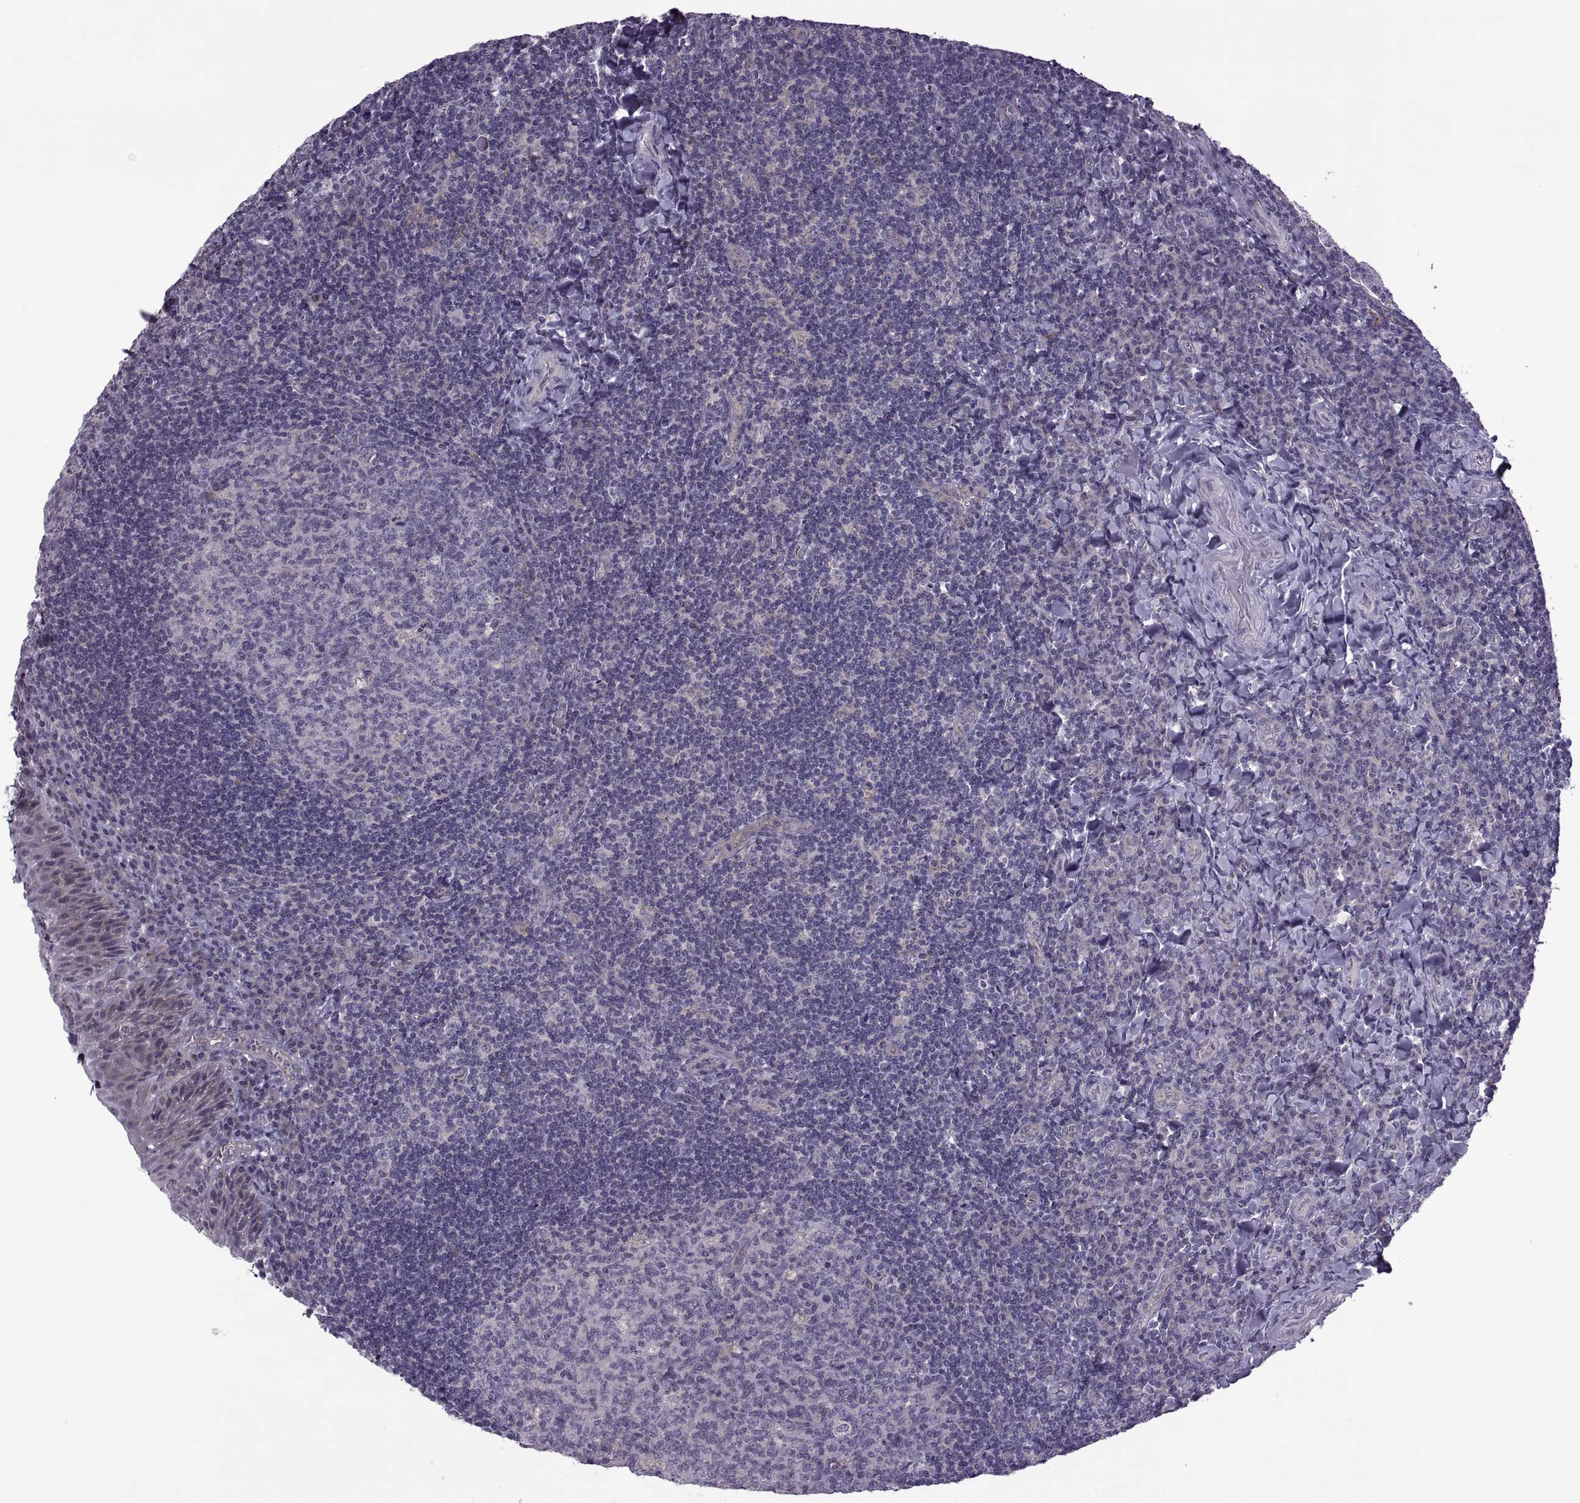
{"staining": {"intensity": "negative", "quantity": "none", "location": "none"}, "tissue": "tonsil", "cell_type": "Germinal center cells", "image_type": "normal", "snomed": [{"axis": "morphology", "description": "Normal tissue, NOS"}, {"axis": "morphology", "description": "Inflammation, NOS"}, {"axis": "topography", "description": "Tonsil"}], "caption": "An immunohistochemistry image of unremarkable tonsil is shown. There is no staining in germinal center cells of tonsil.", "gene": "ODF3", "patient": {"sex": "female", "age": 31}}